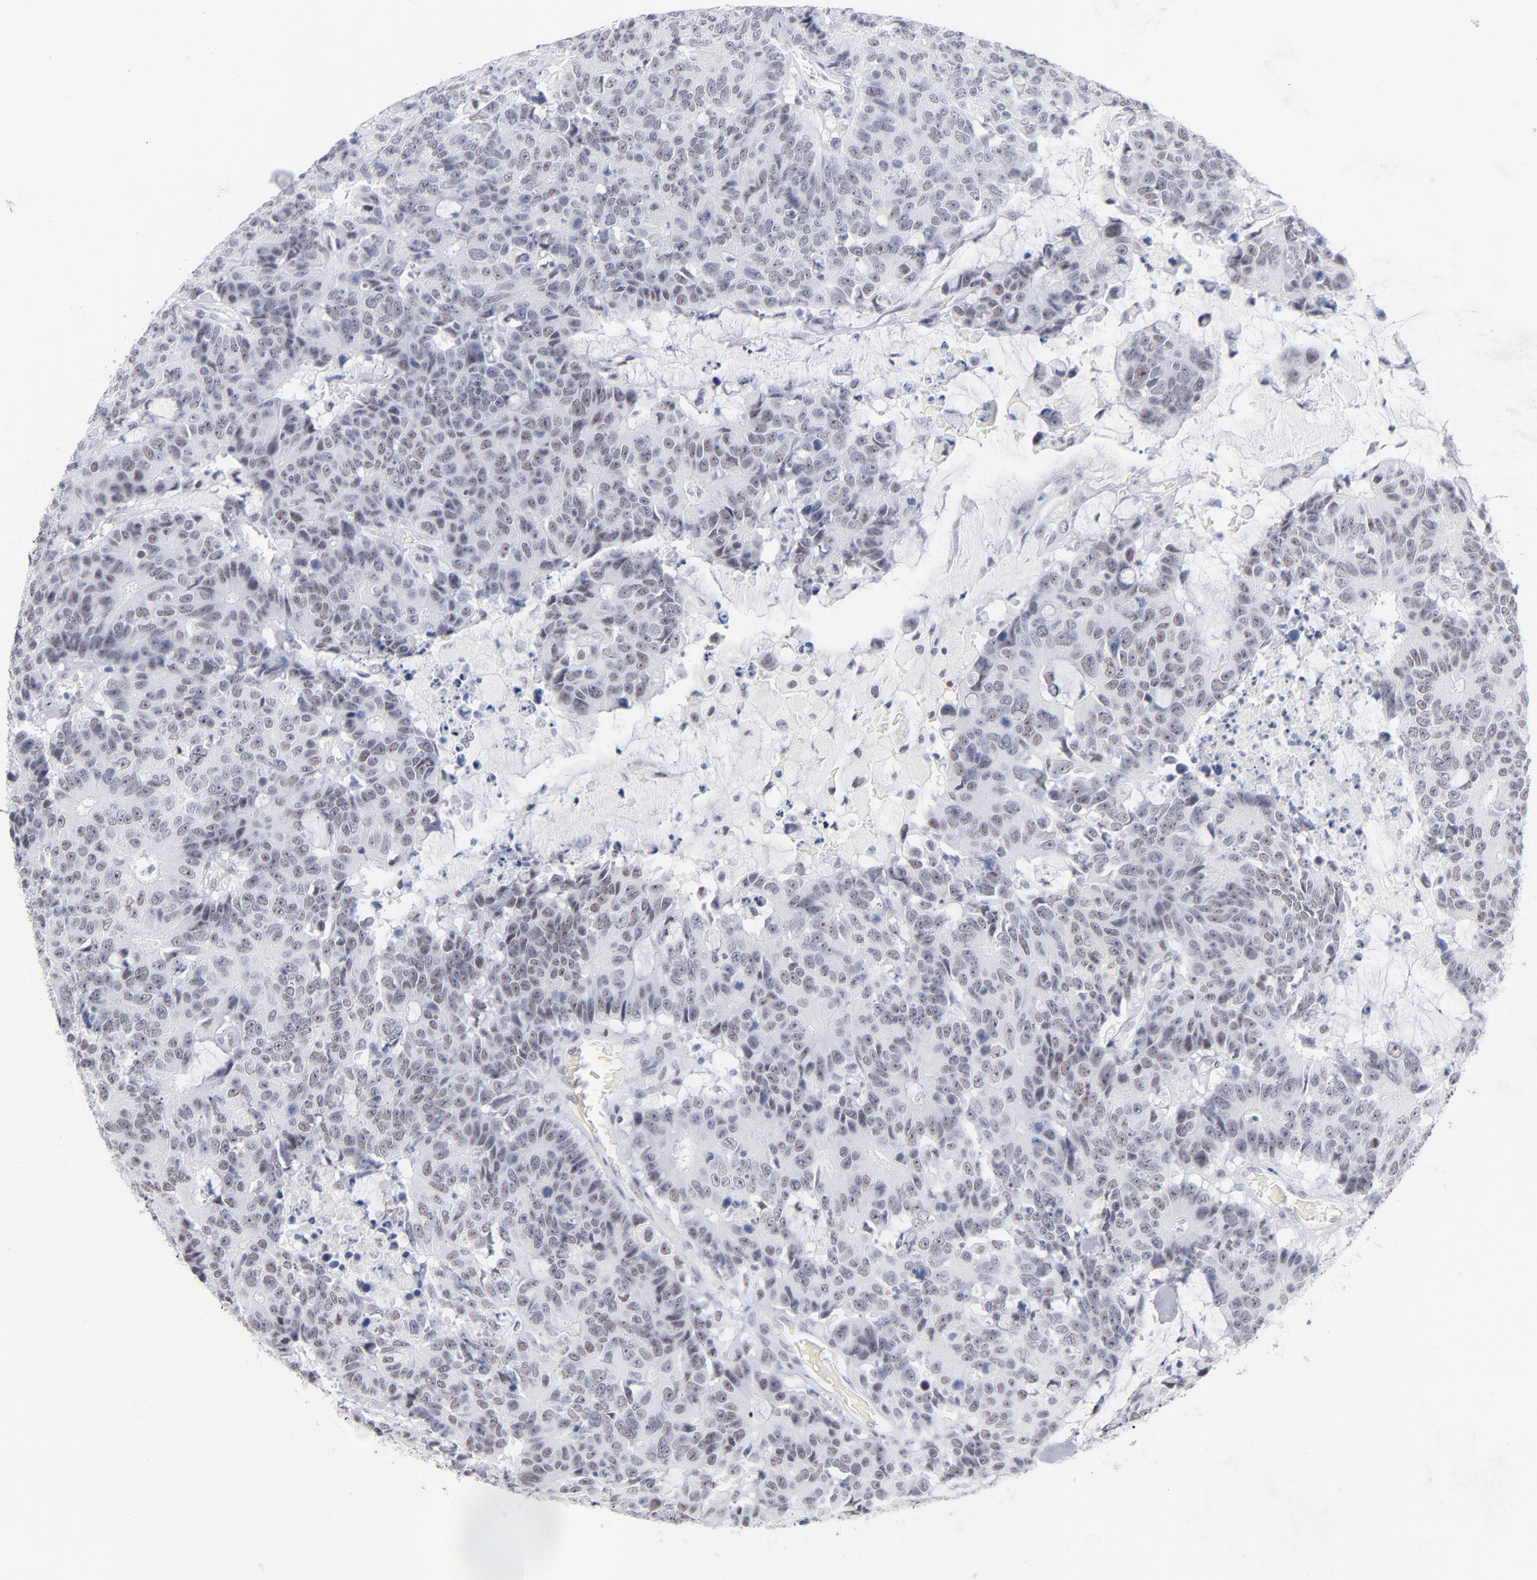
{"staining": {"intensity": "weak", "quantity": "25%-75%", "location": "nuclear"}, "tissue": "colorectal cancer", "cell_type": "Tumor cells", "image_type": "cancer", "snomed": [{"axis": "morphology", "description": "Adenocarcinoma, NOS"}, {"axis": "topography", "description": "Colon"}], "caption": "Weak nuclear protein positivity is appreciated in about 25%-75% of tumor cells in colorectal adenocarcinoma.", "gene": "SNRPB", "patient": {"sex": "female", "age": 86}}